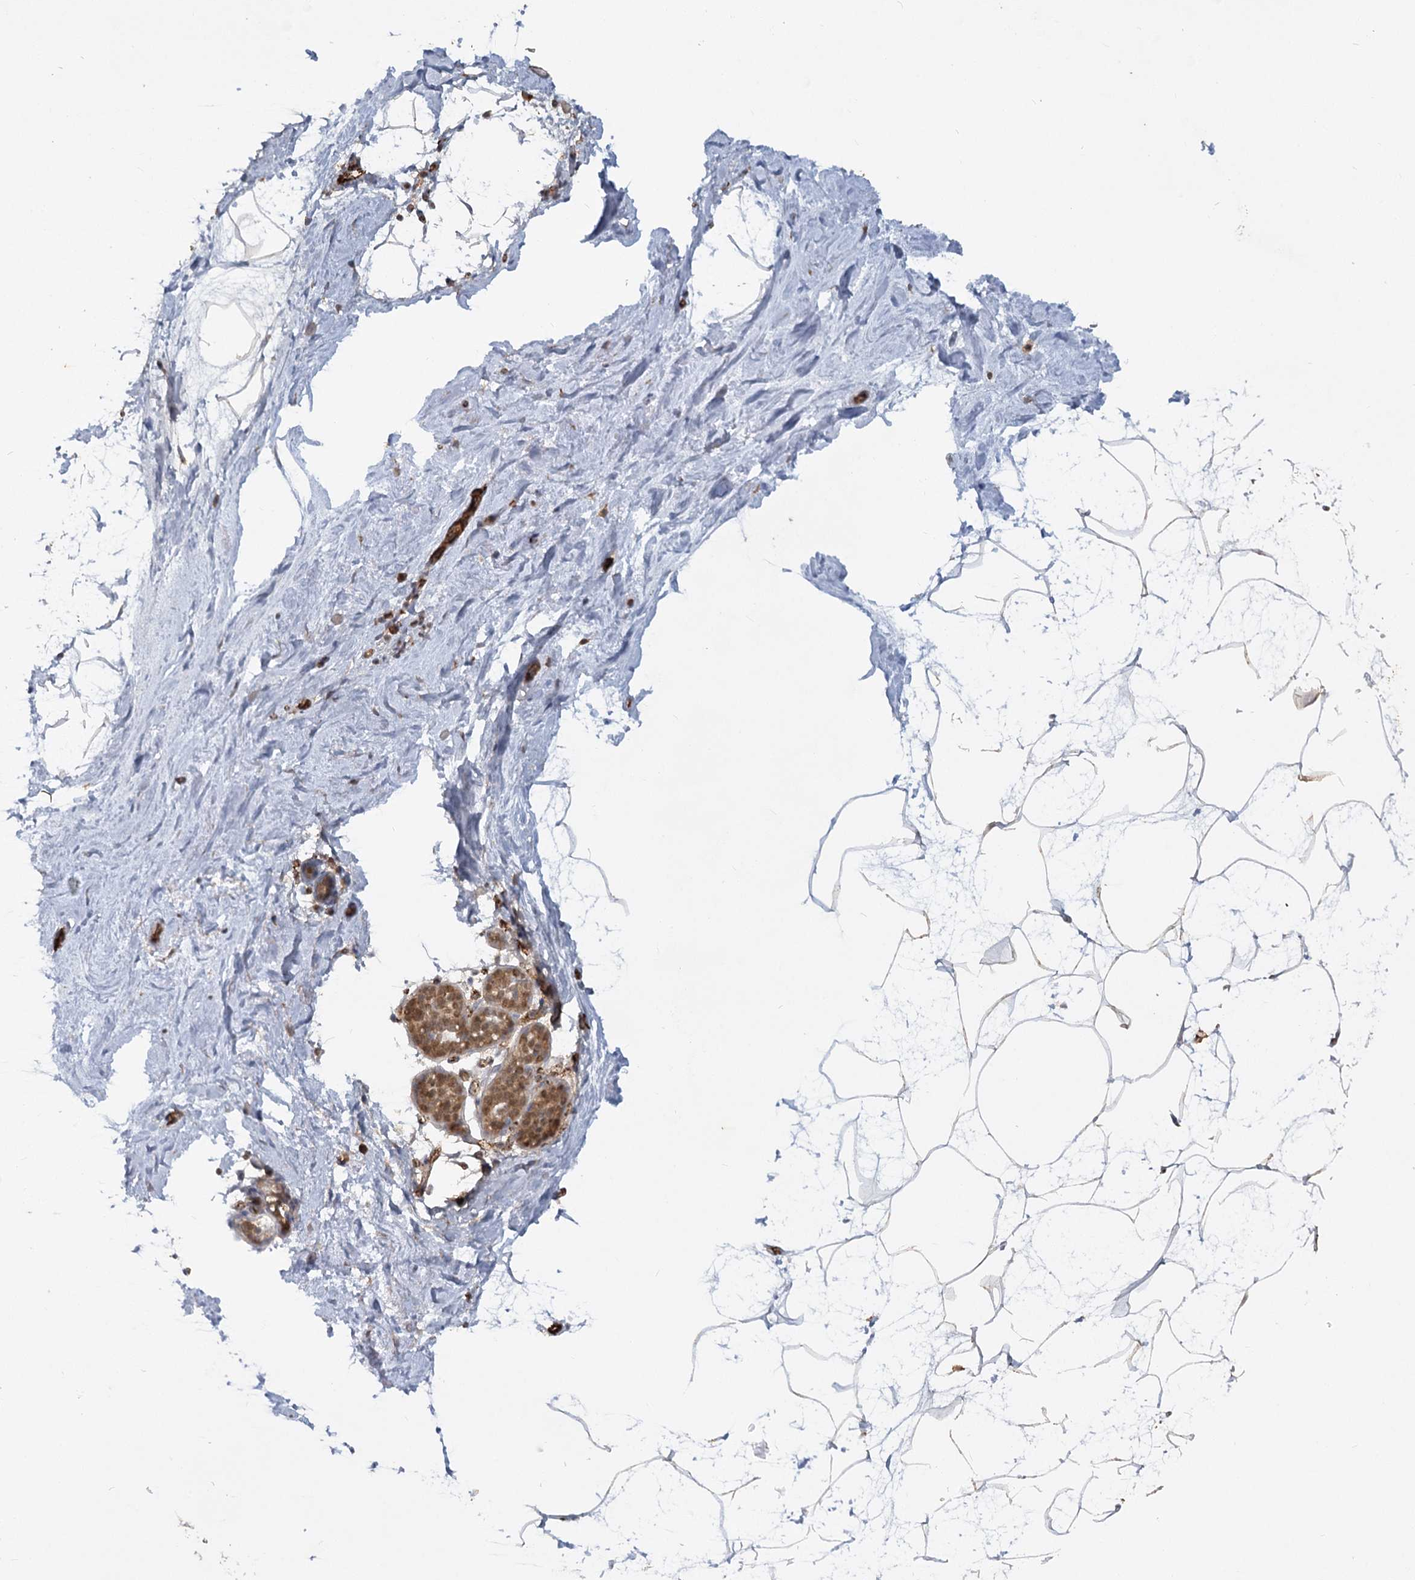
{"staining": {"intensity": "negative", "quantity": "none", "location": "none"}, "tissue": "breast", "cell_type": "Adipocytes", "image_type": "normal", "snomed": [{"axis": "morphology", "description": "Normal tissue, NOS"}, {"axis": "topography", "description": "Breast"}], "caption": "Immunohistochemistry image of unremarkable breast stained for a protein (brown), which displays no positivity in adipocytes. (Brightfield microscopy of DAB (3,3'-diaminobenzidine) immunohistochemistry (IHC) at high magnification).", "gene": "KBTBD4", "patient": {"sex": "female", "age": 62}}